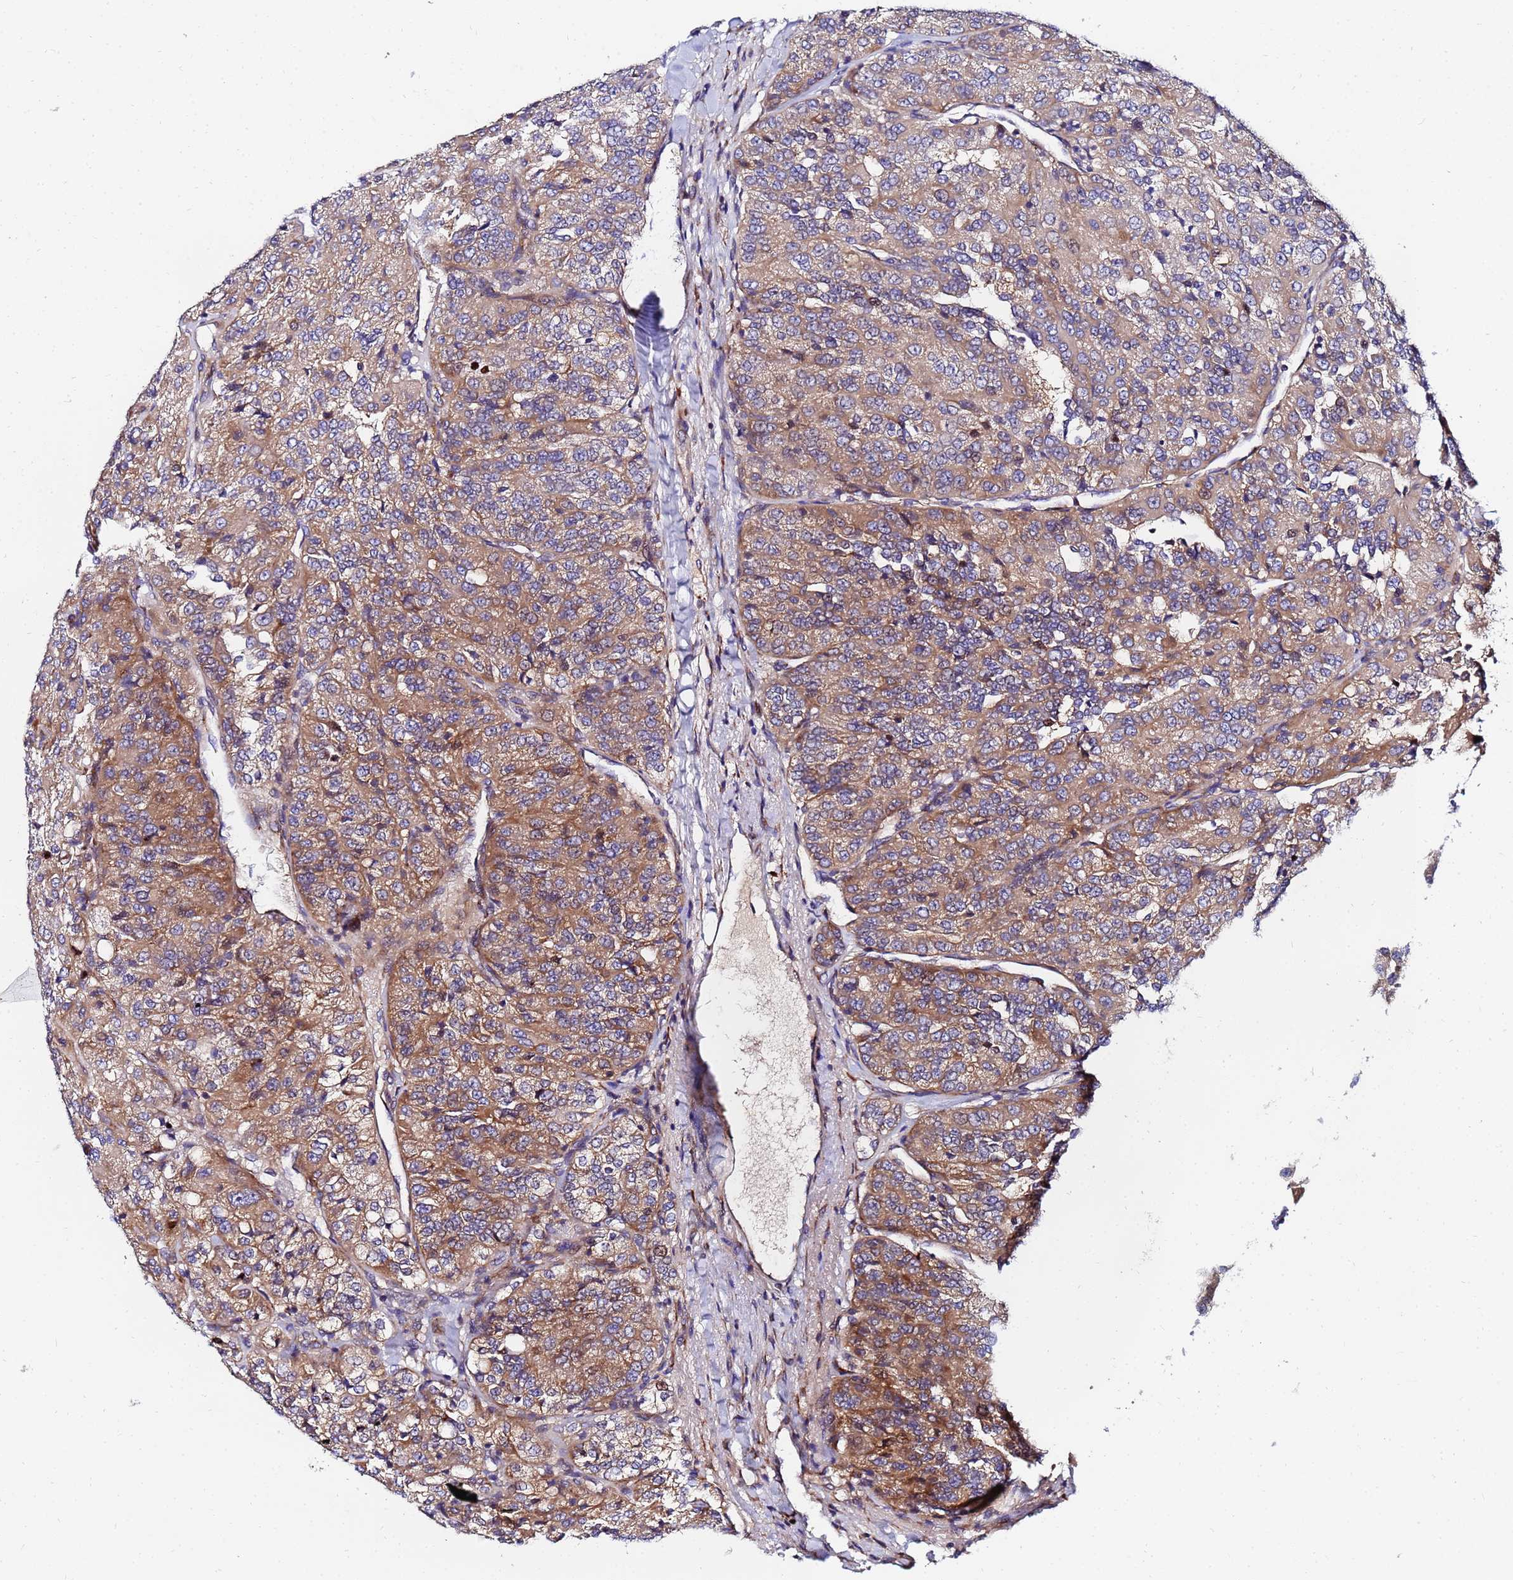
{"staining": {"intensity": "moderate", "quantity": ">75%", "location": "cytoplasmic/membranous"}, "tissue": "renal cancer", "cell_type": "Tumor cells", "image_type": "cancer", "snomed": [{"axis": "morphology", "description": "Adenocarcinoma, NOS"}, {"axis": "topography", "description": "Kidney"}], "caption": "Immunohistochemistry (IHC) of human renal cancer displays medium levels of moderate cytoplasmic/membranous staining in approximately >75% of tumor cells.", "gene": "POM121", "patient": {"sex": "female", "age": 63}}